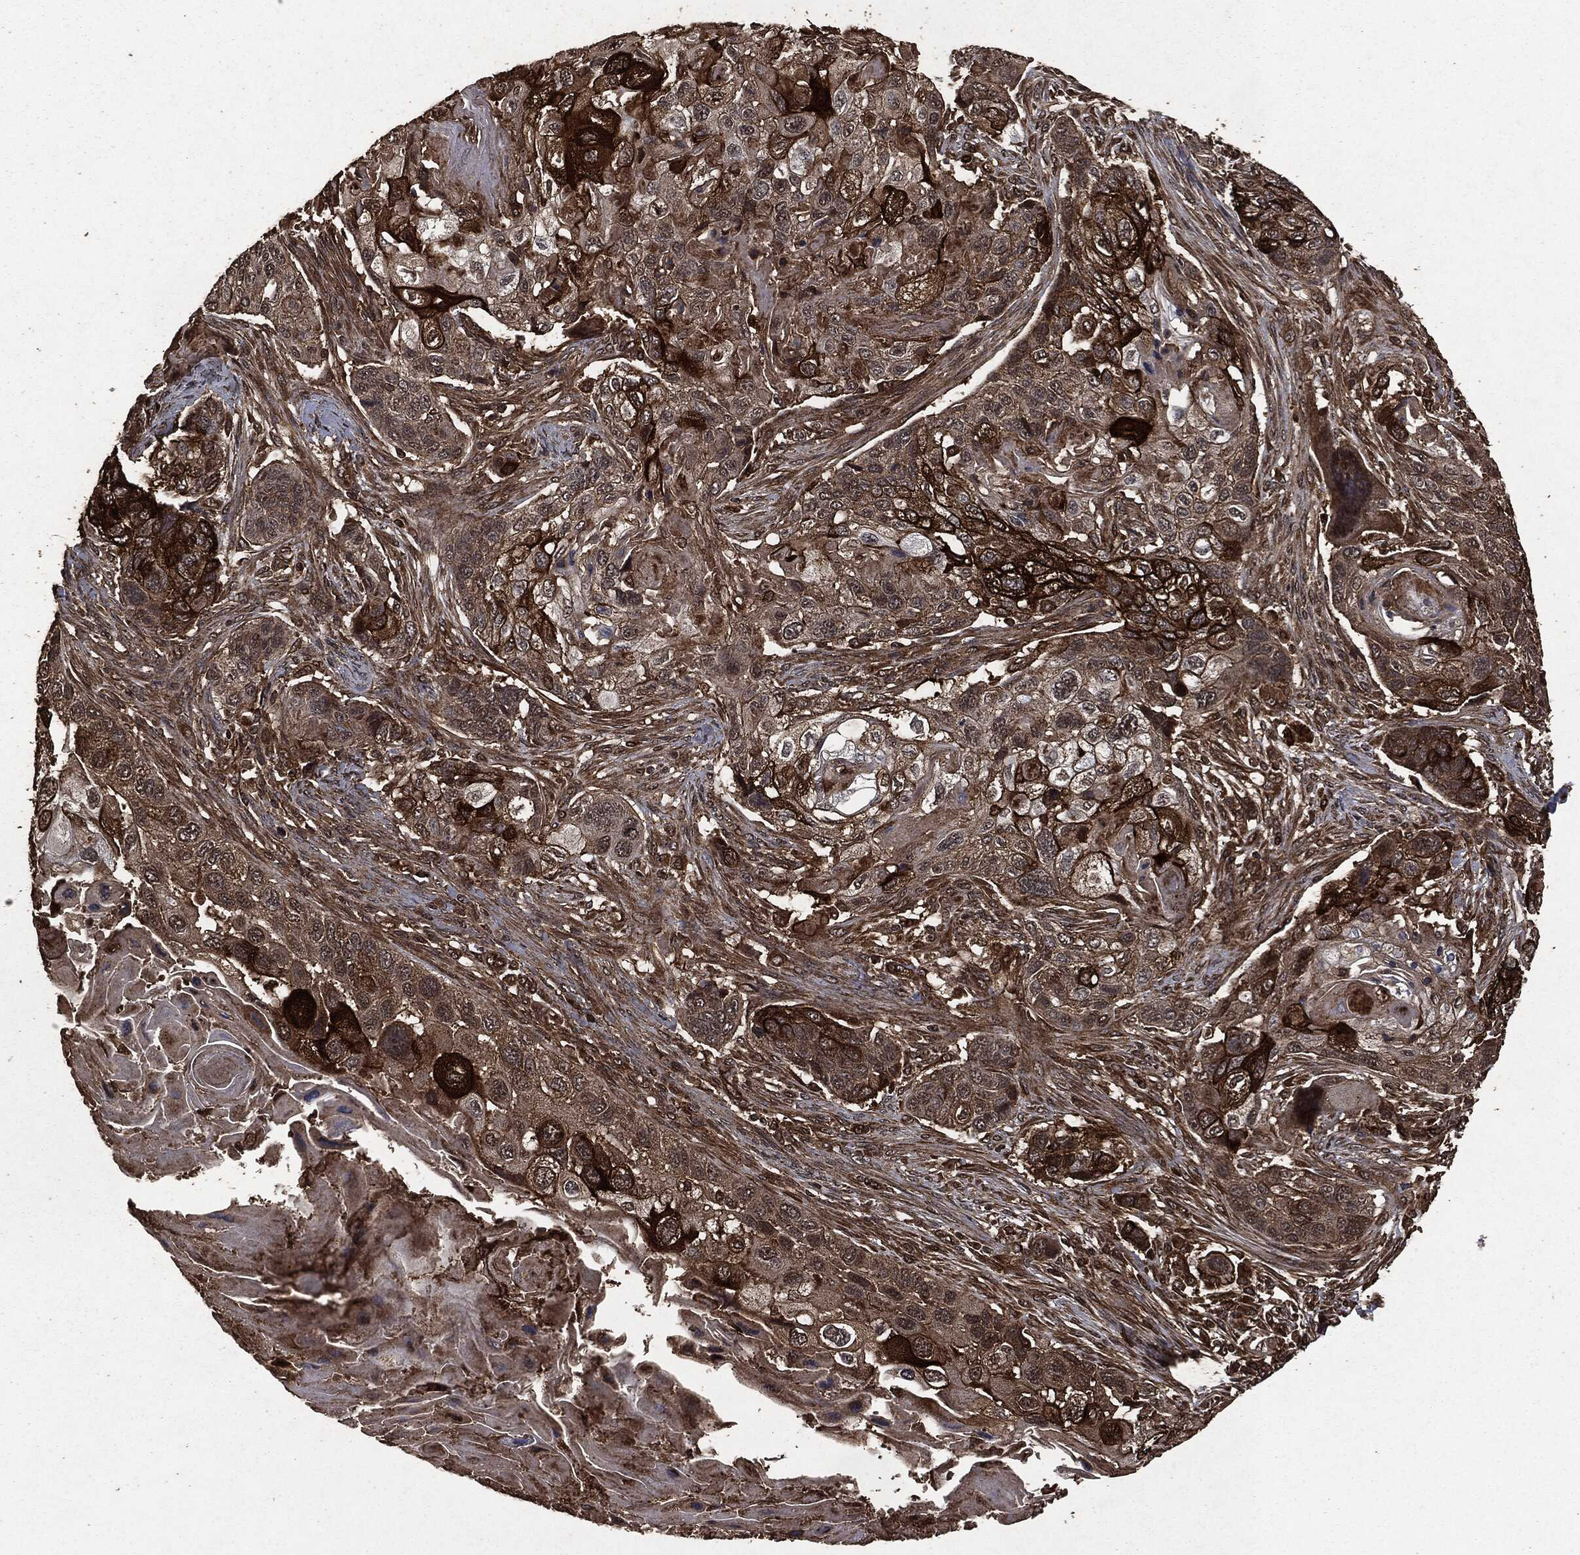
{"staining": {"intensity": "strong", "quantity": "25%-75%", "location": "cytoplasmic/membranous"}, "tissue": "lung cancer", "cell_type": "Tumor cells", "image_type": "cancer", "snomed": [{"axis": "morphology", "description": "Normal tissue, NOS"}, {"axis": "morphology", "description": "Squamous cell carcinoma, NOS"}, {"axis": "topography", "description": "Bronchus"}, {"axis": "topography", "description": "Lung"}], "caption": "IHC of human lung squamous cell carcinoma shows high levels of strong cytoplasmic/membranous staining in about 25%-75% of tumor cells. (Brightfield microscopy of DAB IHC at high magnification).", "gene": "HRAS", "patient": {"sex": "male", "age": 69}}